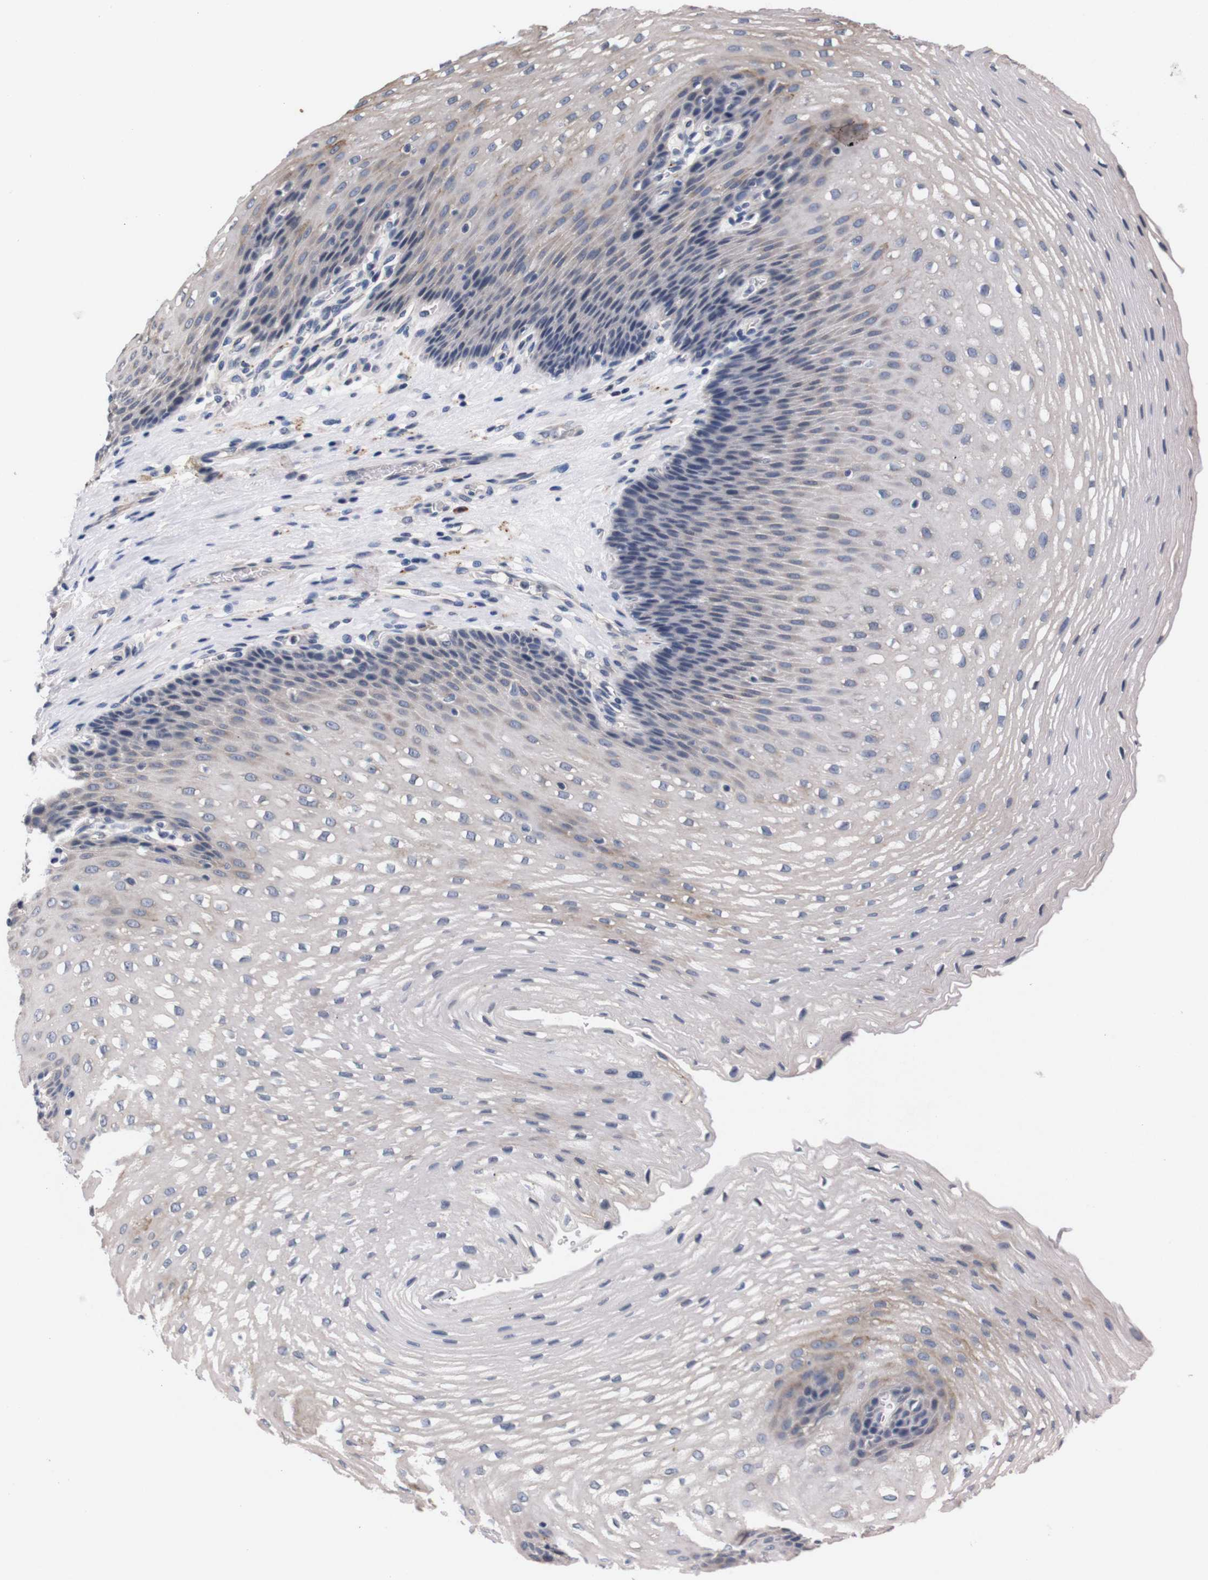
{"staining": {"intensity": "weak", "quantity": "<25%", "location": "cytoplasmic/membranous"}, "tissue": "esophagus", "cell_type": "Squamous epithelial cells", "image_type": "normal", "snomed": [{"axis": "morphology", "description": "Normal tissue, NOS"}, {"axis": "topography", "description": "Esophagus"}], "caption": "IHC micrograph of normal esophagus: human esophagus stained with DAB exhibits no significant protein expression in squamous epithelial cells.", "gene": "TNFRSF21", "patient": {"sex": "male", "age": 48}}